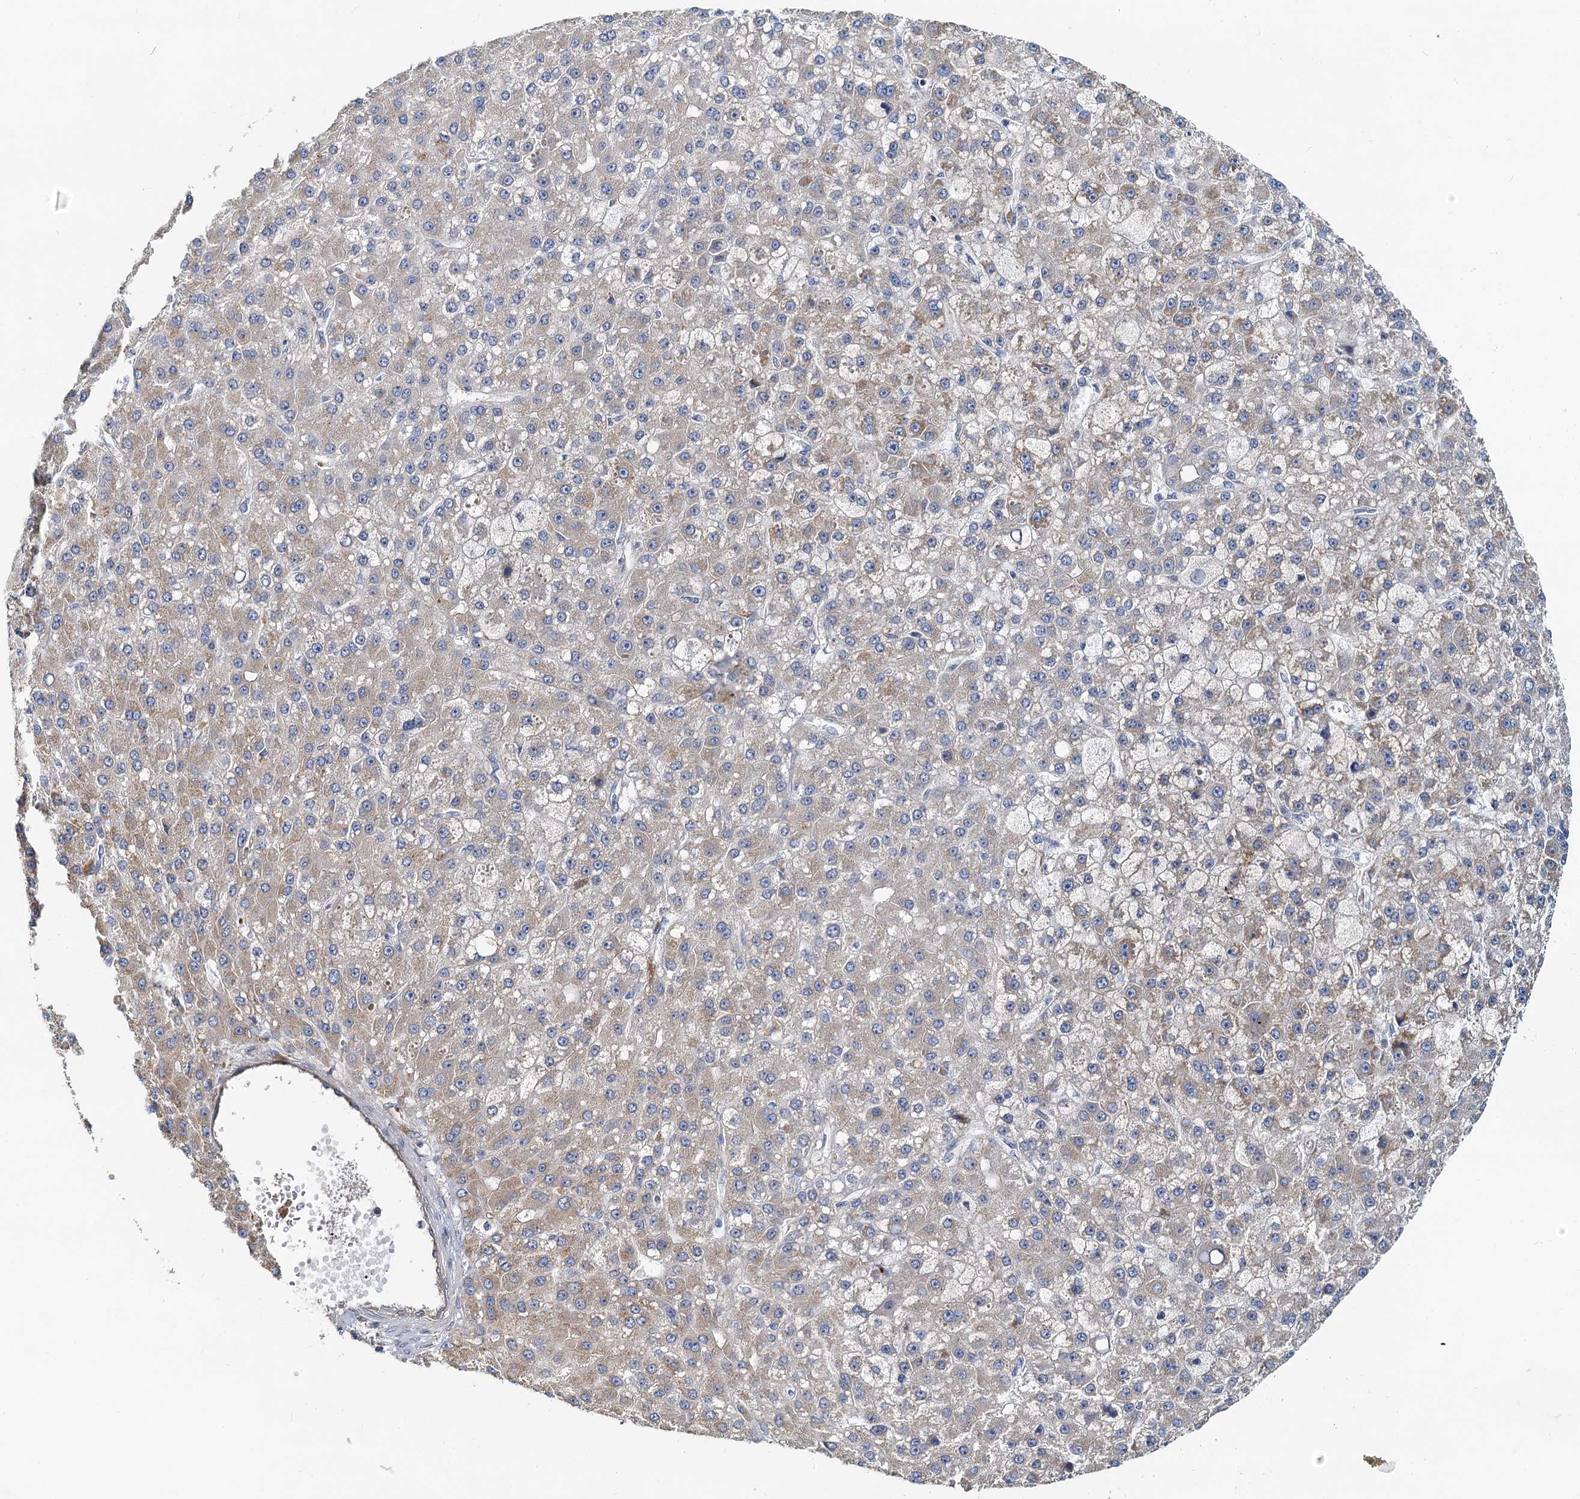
{"staining": {"intensity": "weak", "quantity": "<25%", "location": "cytoplasmic/membranous"}, "tissue": "liver cancer", "cell_type": "Tumor cells", "image_type": "cancer", "snomed": [{"axis": "morphology", "description": "Carcinoma, Hepatocellular, NOS"}, {"axis": "topography", "description": "Liver"}], "caption": "Tumor cells are negative for protein expression in human hepatocellular carcinoma (liver). (IHC, brightfield microscopy, high magnification).", "gene": "NKAPD1", "patient": {"sex": "male", "age": 67}}